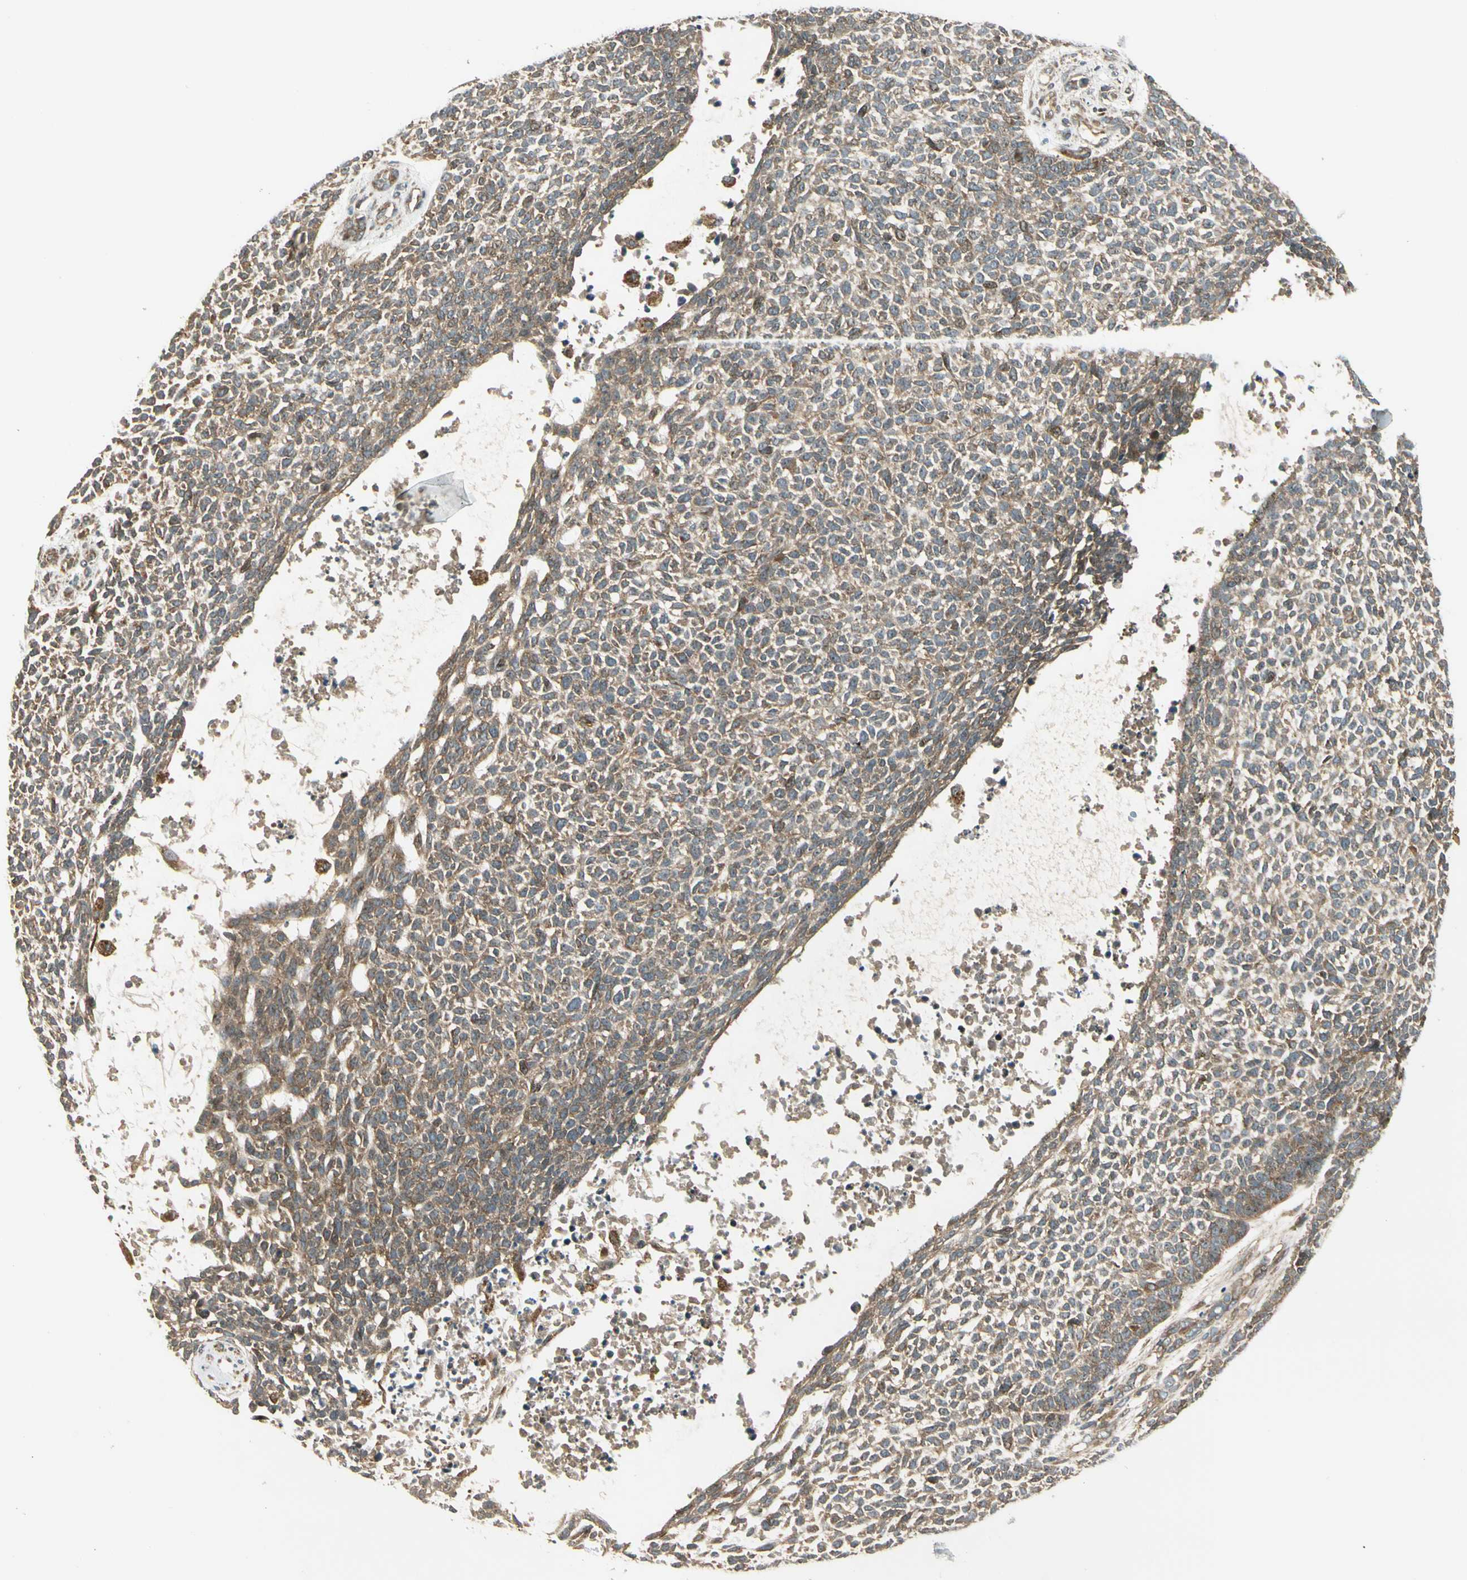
{"staining": {"intensity": "moderate", "quantity": ">75%", "location": "cytoplasmic/membranous"}, "tissue": "skin cancer", "cell_type": "Tumor cells", "image_type": "cancer", "snomed": [{"axis": "morphology", "description": "Basal cell carcinoma"}, {"axis": "topography", "description": "Skin"}], "caption": "Protein staining by immunohistochemistry (IHC) demonstrates moderate cytoplasmic/membranous staining in about >75% of tumor cells in skin basal cell carcinoma.", "gene": "FKBP15", "patient": {"sex": "female", "age": 84}}